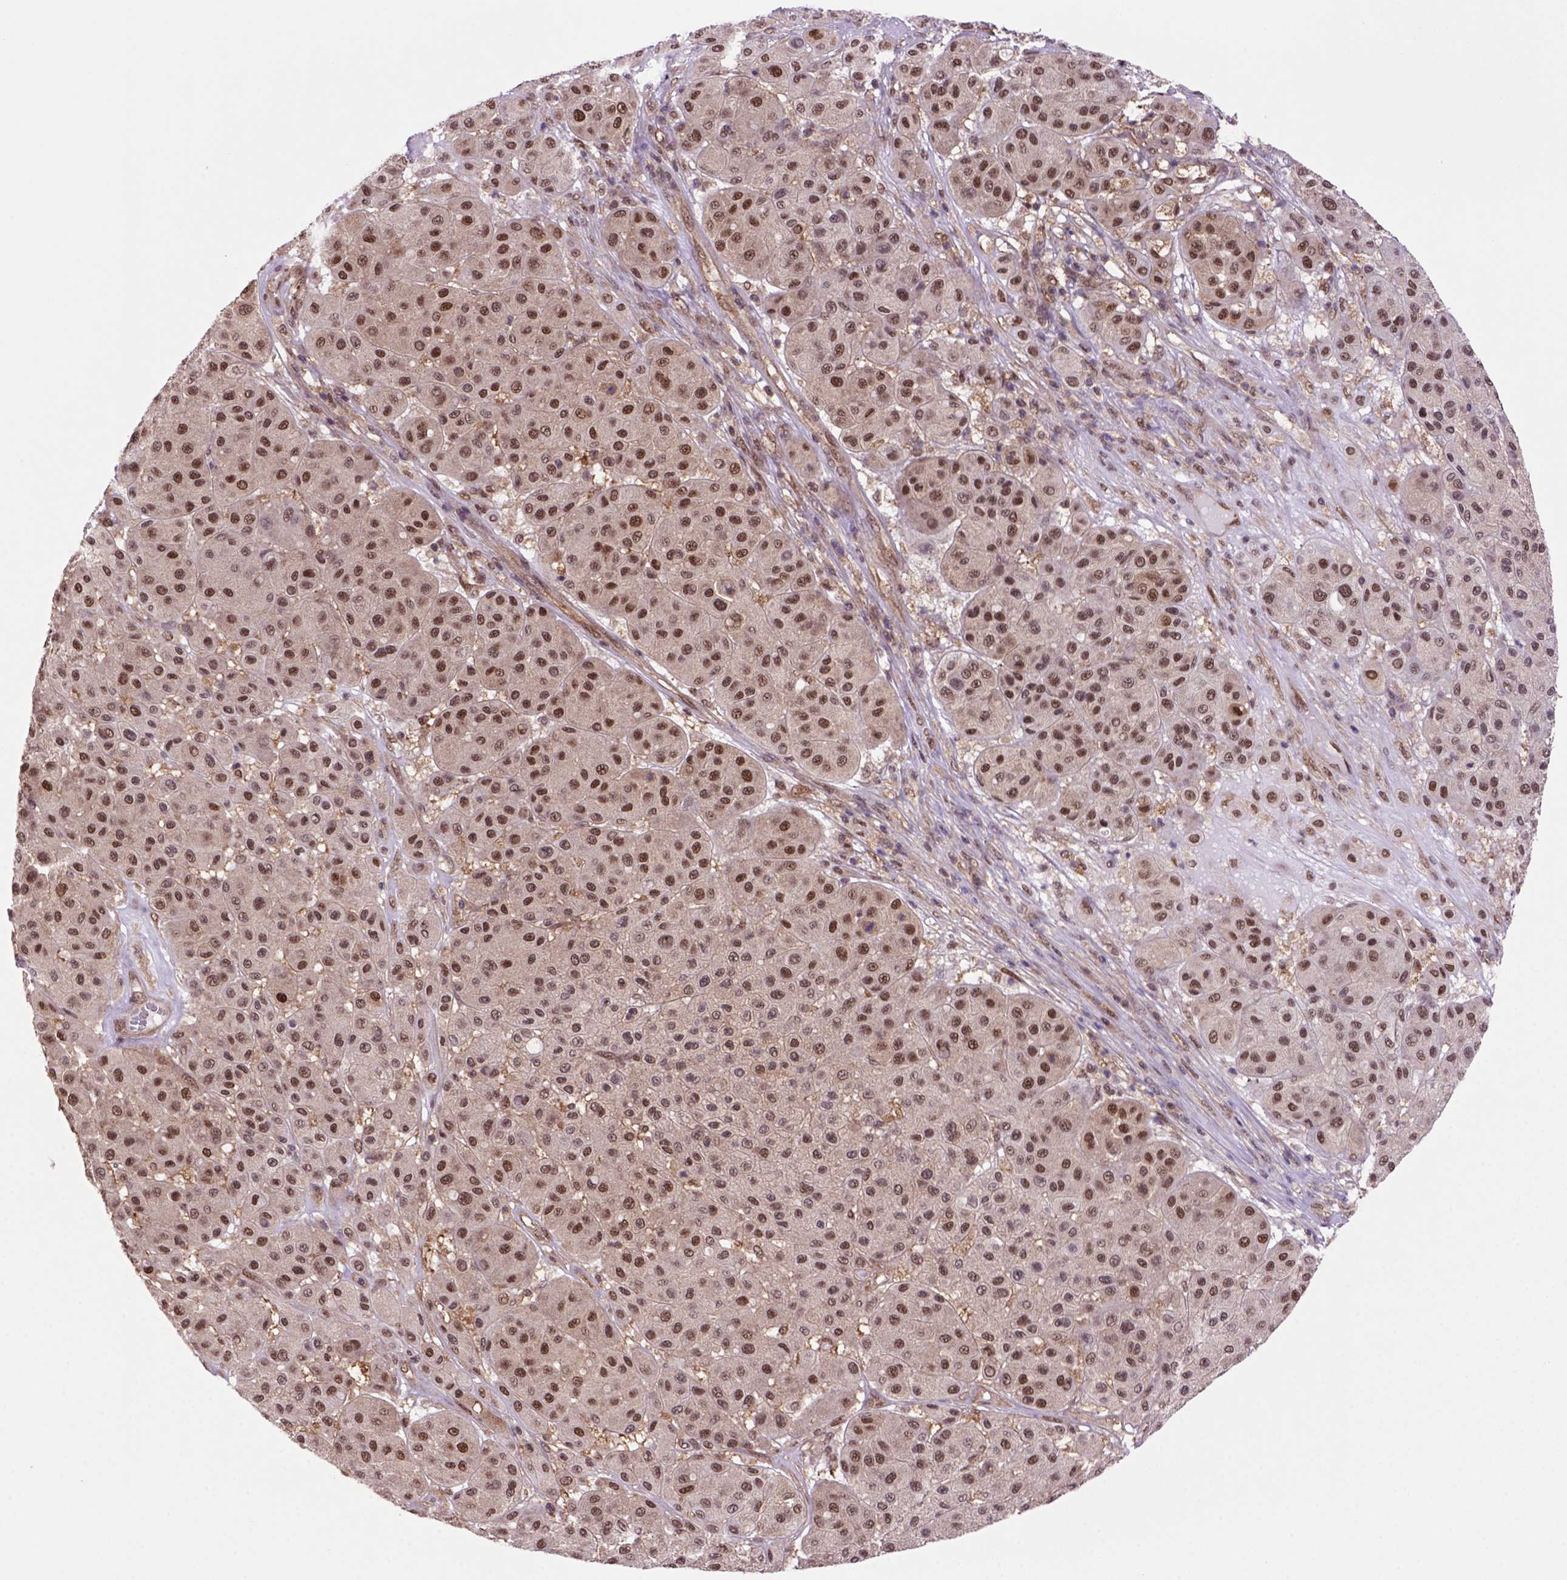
{"staining": {"intensity": "moderate", "quantity": ">75%", "location": "cytoplasmic/membranous,nuclear"}, "tissue": "melanoma", "cell_type": "Tumor cells", "image_type": "cancer", "snomed": [{"axis": "morphology", "description": "Malignant melanoma, Metastatic site"}, {"axis": "topography", "description": "Smooth muscle"}], "caption": "About >75% of tumor cells in melanoma reveal moderate cytoplasmic/membranous and nuclear protein positivity as visualized by brown immunohistochemical staining.", "gene": "PSMC2", "patient": {"sex": "male", "age": 41}}